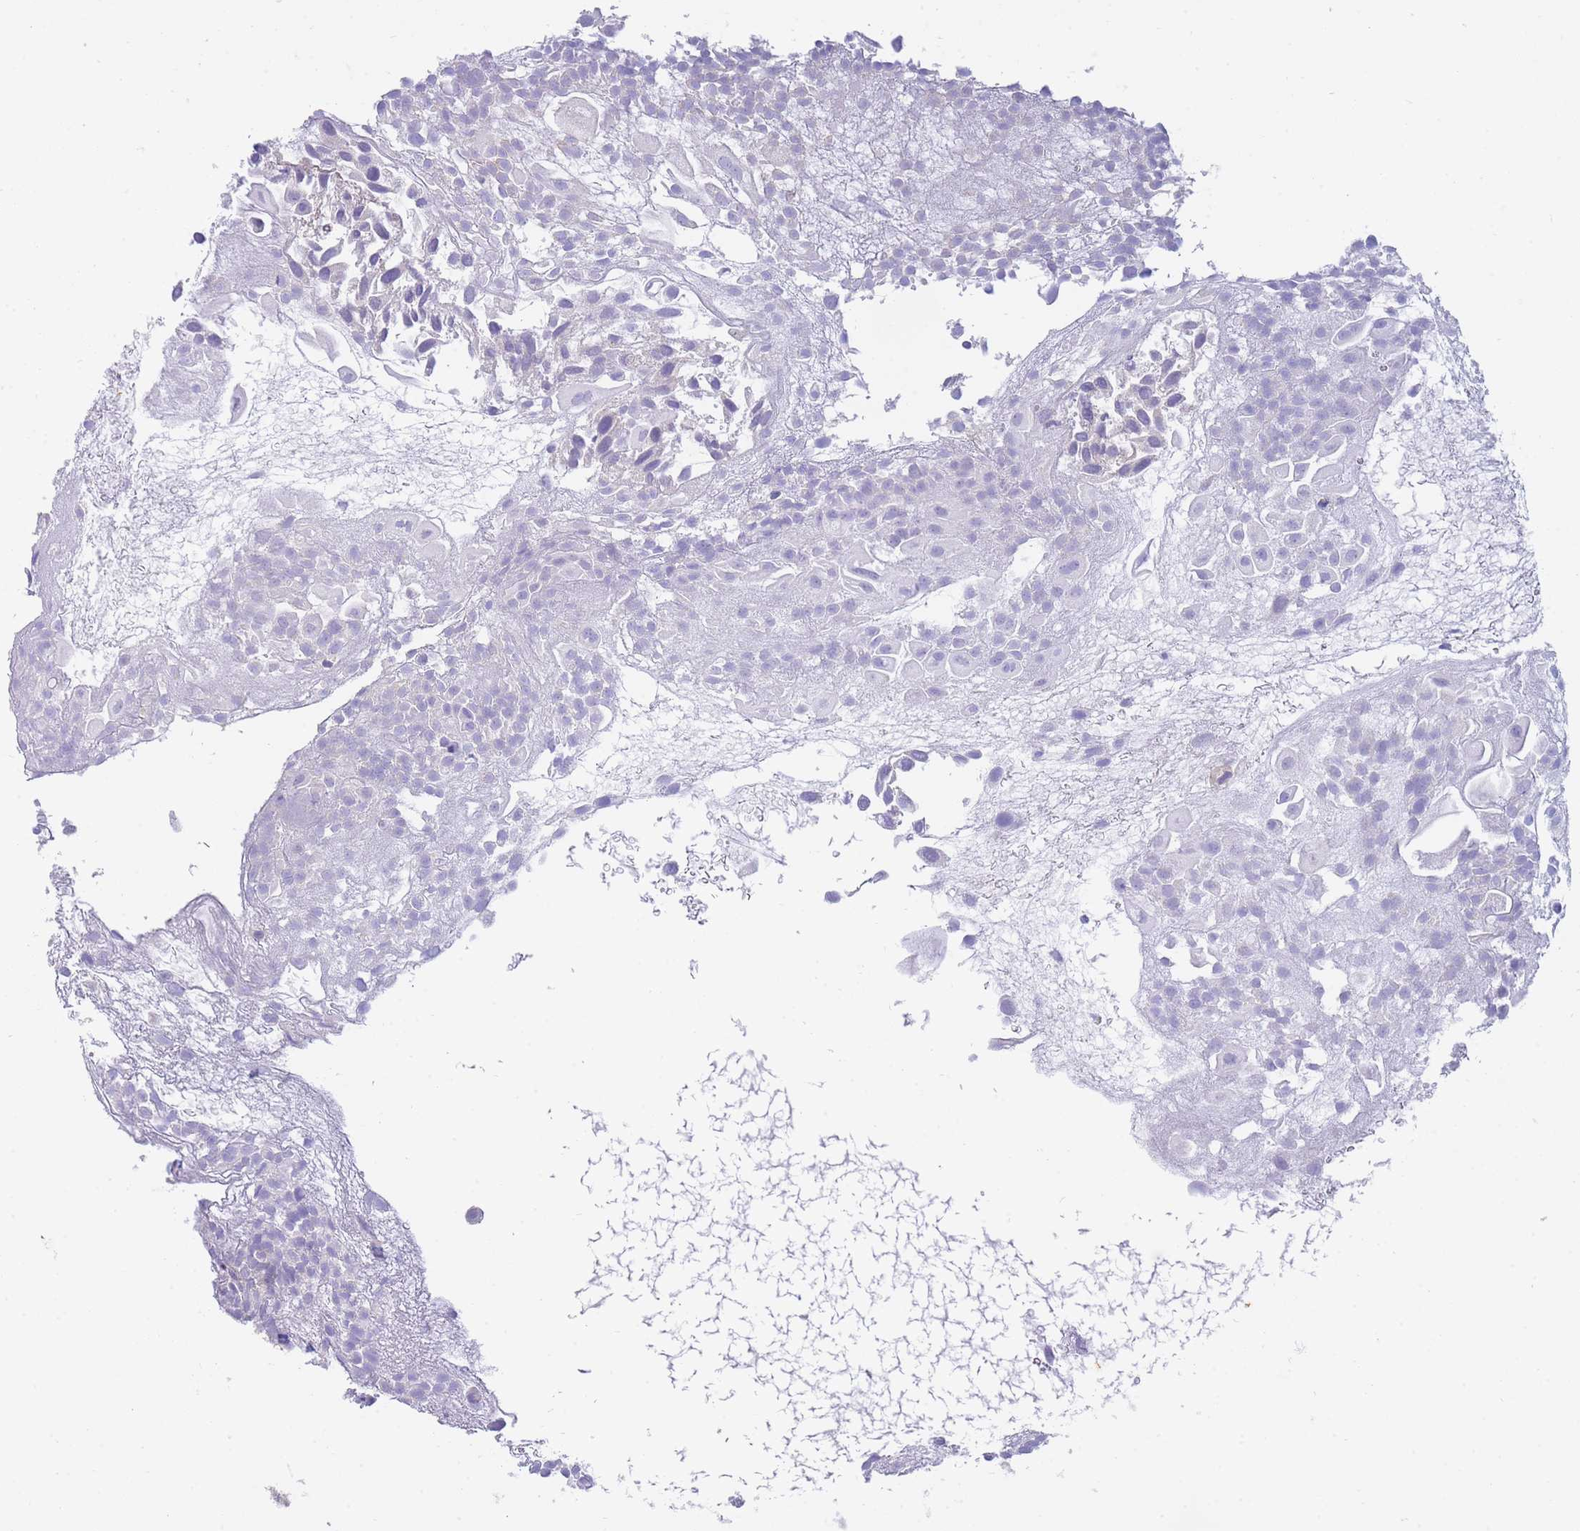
{"staining": {"intensity": "negative", "quantity": "none", "location": "none"}, "tissue": "urothelial cancer", "cell_type": "Tumor cells", "image_type": "cancer", "snomed": [{"axis": "morphology", "description": "Urothelial carcinoma, Low grade"}, {"axis": "topography", "description": "Urinary bladder"}], "caption": "Tumor cells are negative for protein expression in human urothelial carcinoma (low-grade).", "gene": "SUGT1", "patient": {"sex": "male", "age": 88}}